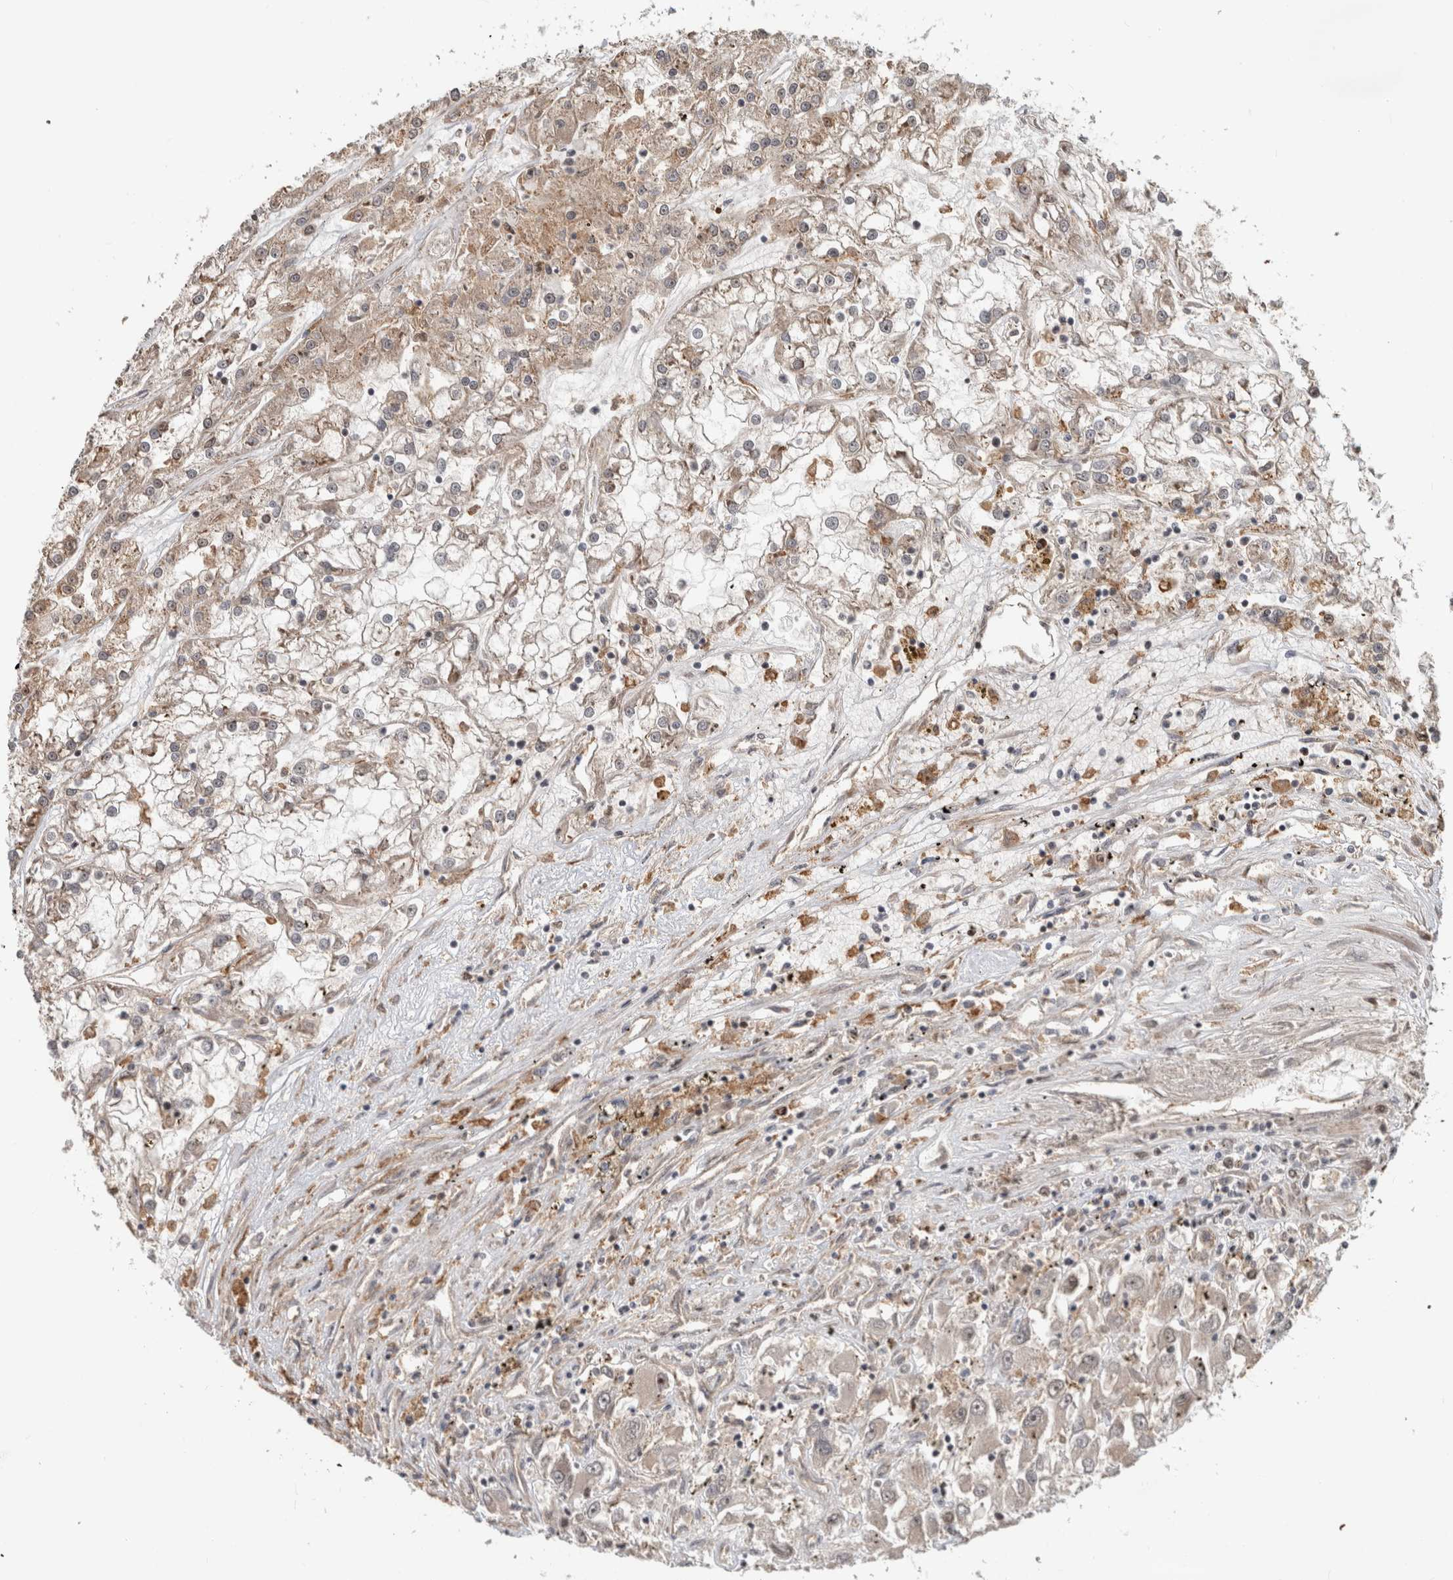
{"staining": {"intensity": "weak", "quantity": "25%-75%", "location": "cytoplasmic/membranous"}, "tissue": "renal cancer", "cell_type": "Tumor cells", "image_type": "cancer", "snomed": [{"axis": "morphology", "description": "Adenocarcinoma, NOS"}, {"axis": "topography", "description": "Kidney"}], "caption": "Immunohistochemistry micrograph of neoplastic tissue: adenocarcinoma (renal) stained using immunohistochemistry (IHC) reveals low levels of weak protein expression localized specifically in the cytoplasmic/membranous of tumor cells, appearing as a cytoplasmic/membranous brown color.", "gene": "INSRR", "patient": {"sex": "female", "age": 52}}